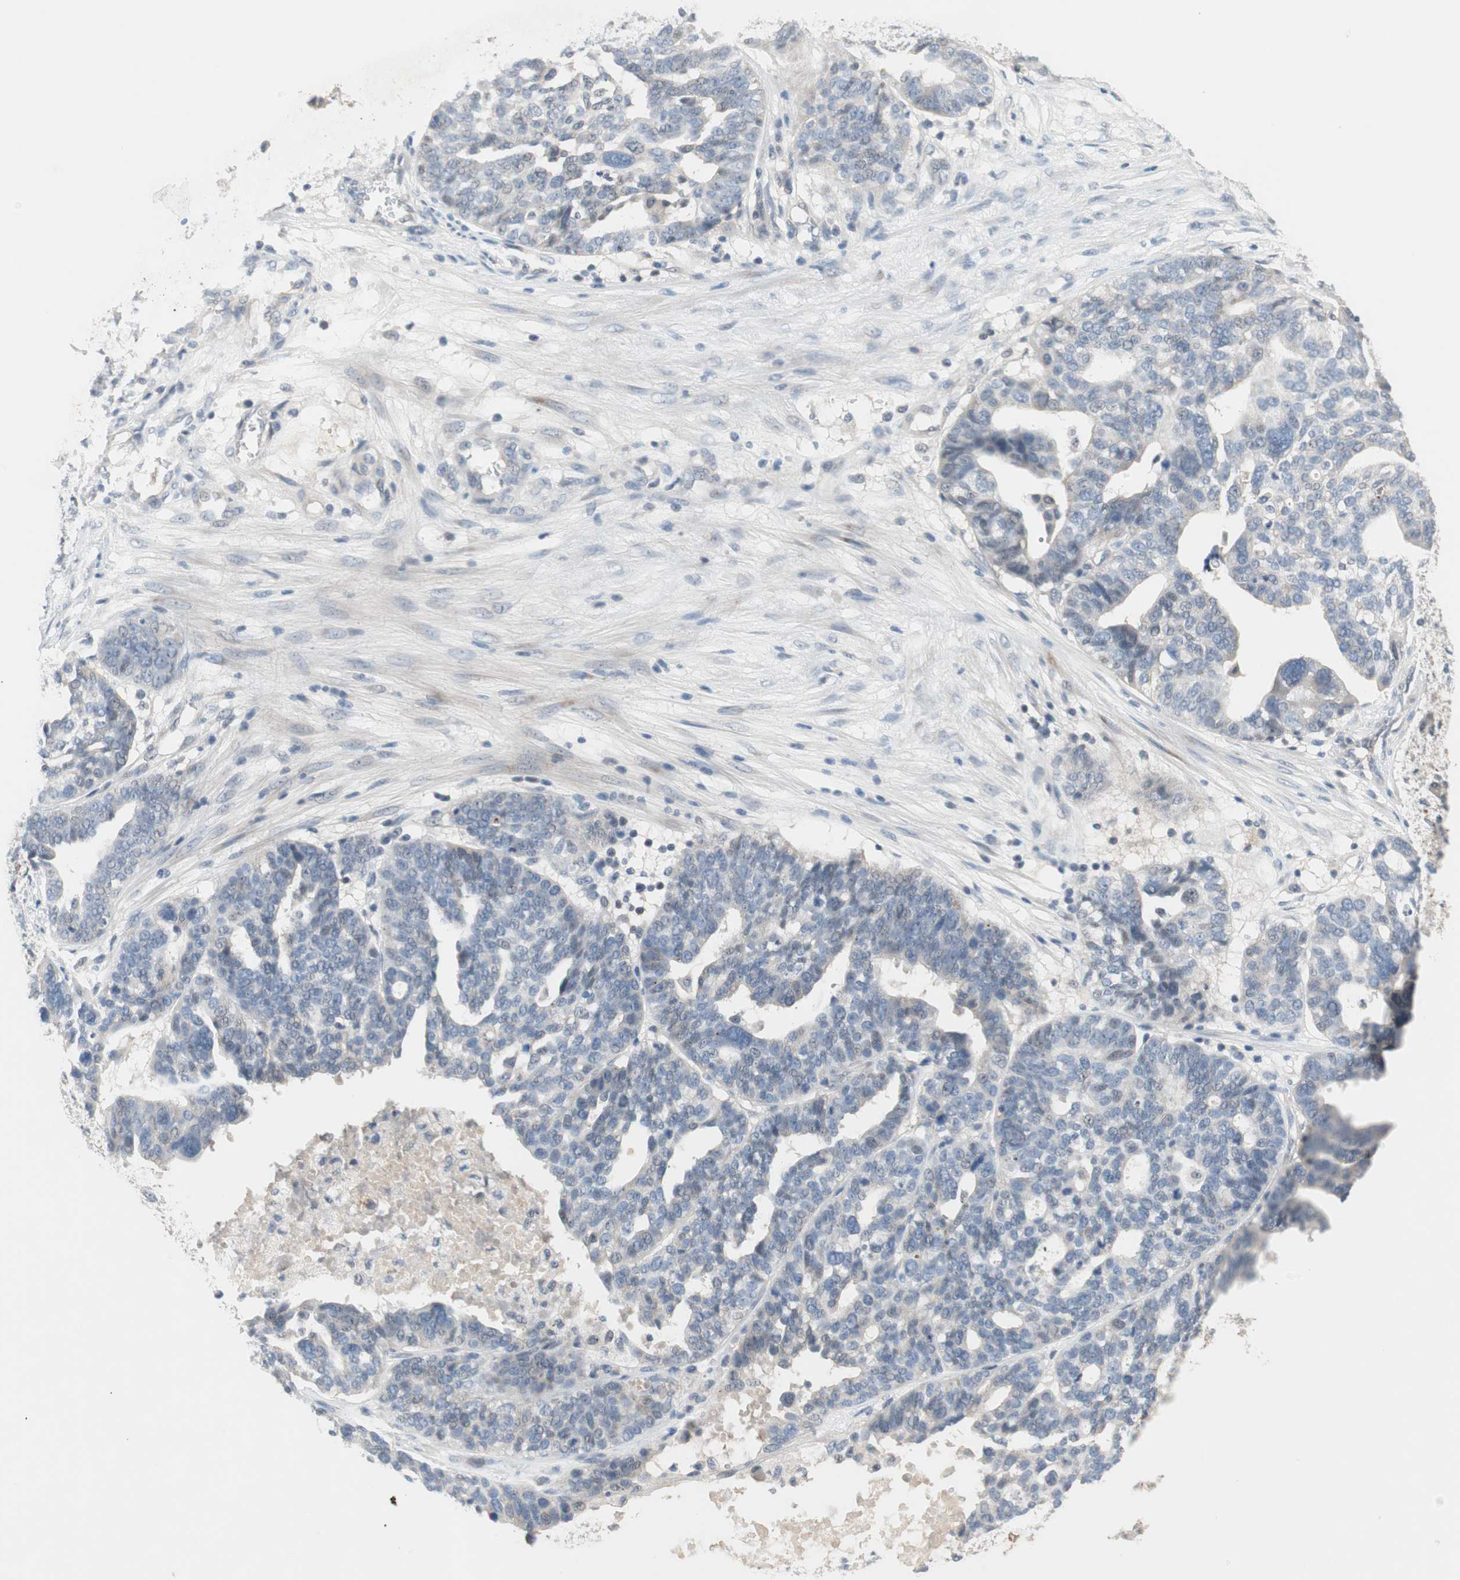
{"staining": {"intensity": "negative", "quantity": "none", "location": "none"}, "tissue": "ovarian cancer", "cell_type": "Tumor cells", "image_type": "cancer", "snomed": [{"axis": "morphology", "description": "Cystadenocarcinoma, serous, NOS"}, {"axis": "topography", "description": "Ovary"}], "caption": "High power microscopy histopathology image of an IHC photomicrograph of ovarian cancer (serous cystadenocarcinoma), revealing no significant positivity in tumor cells.", "gene": "PDZK1", "patient": {"sex": "female", "age": 59}}